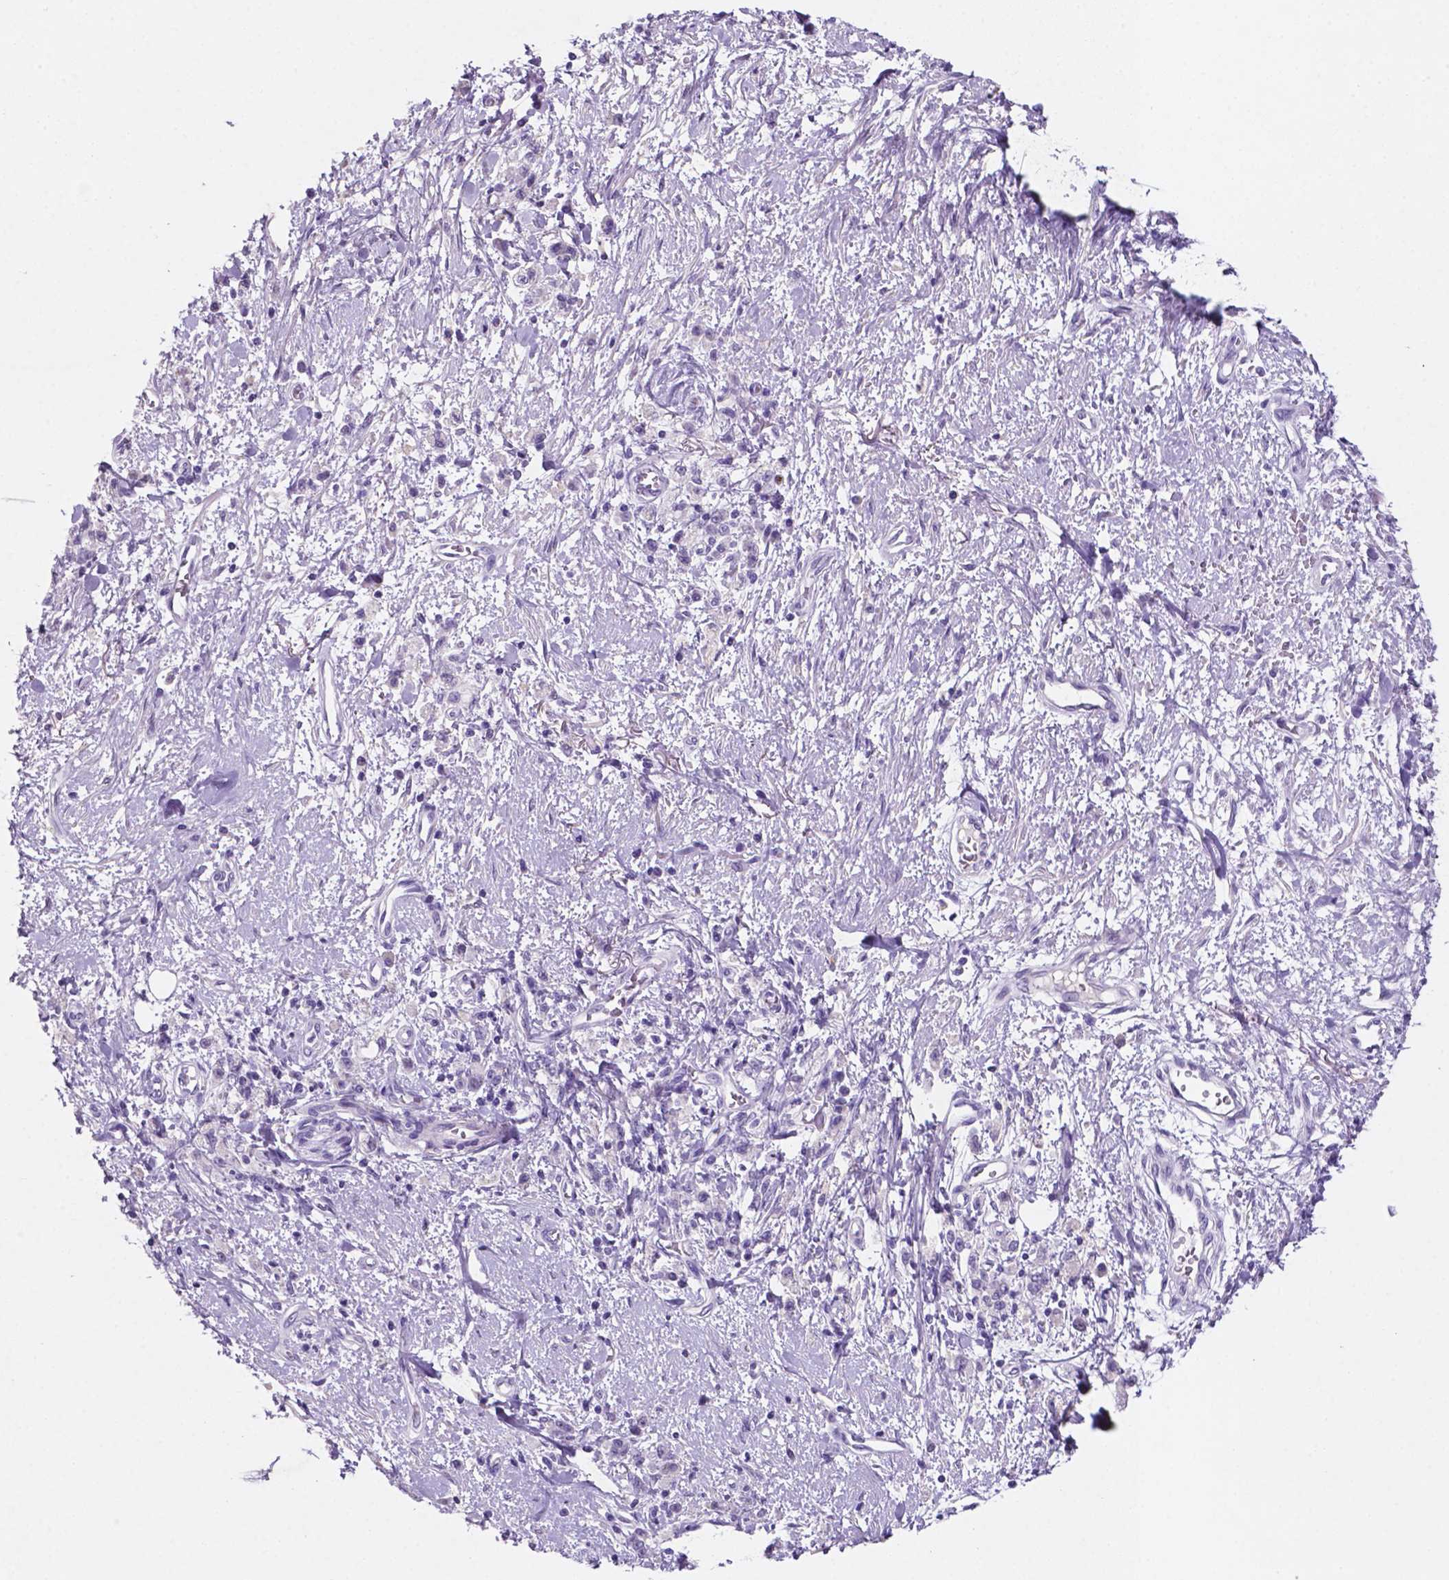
{"staining": {"intensity": "negative", "quantity": "none", "location": "none"}, "tissue": "stomach cancer", "cell_type": "Tumor cells", "image_type": "cancer", "snomed": [{"axis": "morphology", "description": "Adenocarcinoma, NOS"}, {"axis": "topography", "description": "Stomach"}], "caption": "This is an immunohistochemistry (IHC) micrograph of human stomach cancer (adenocarcinoma). There is no positivity in tumor cells.", "gene": "EBLN2", "patient": {"sex": "male", "age": 77}}